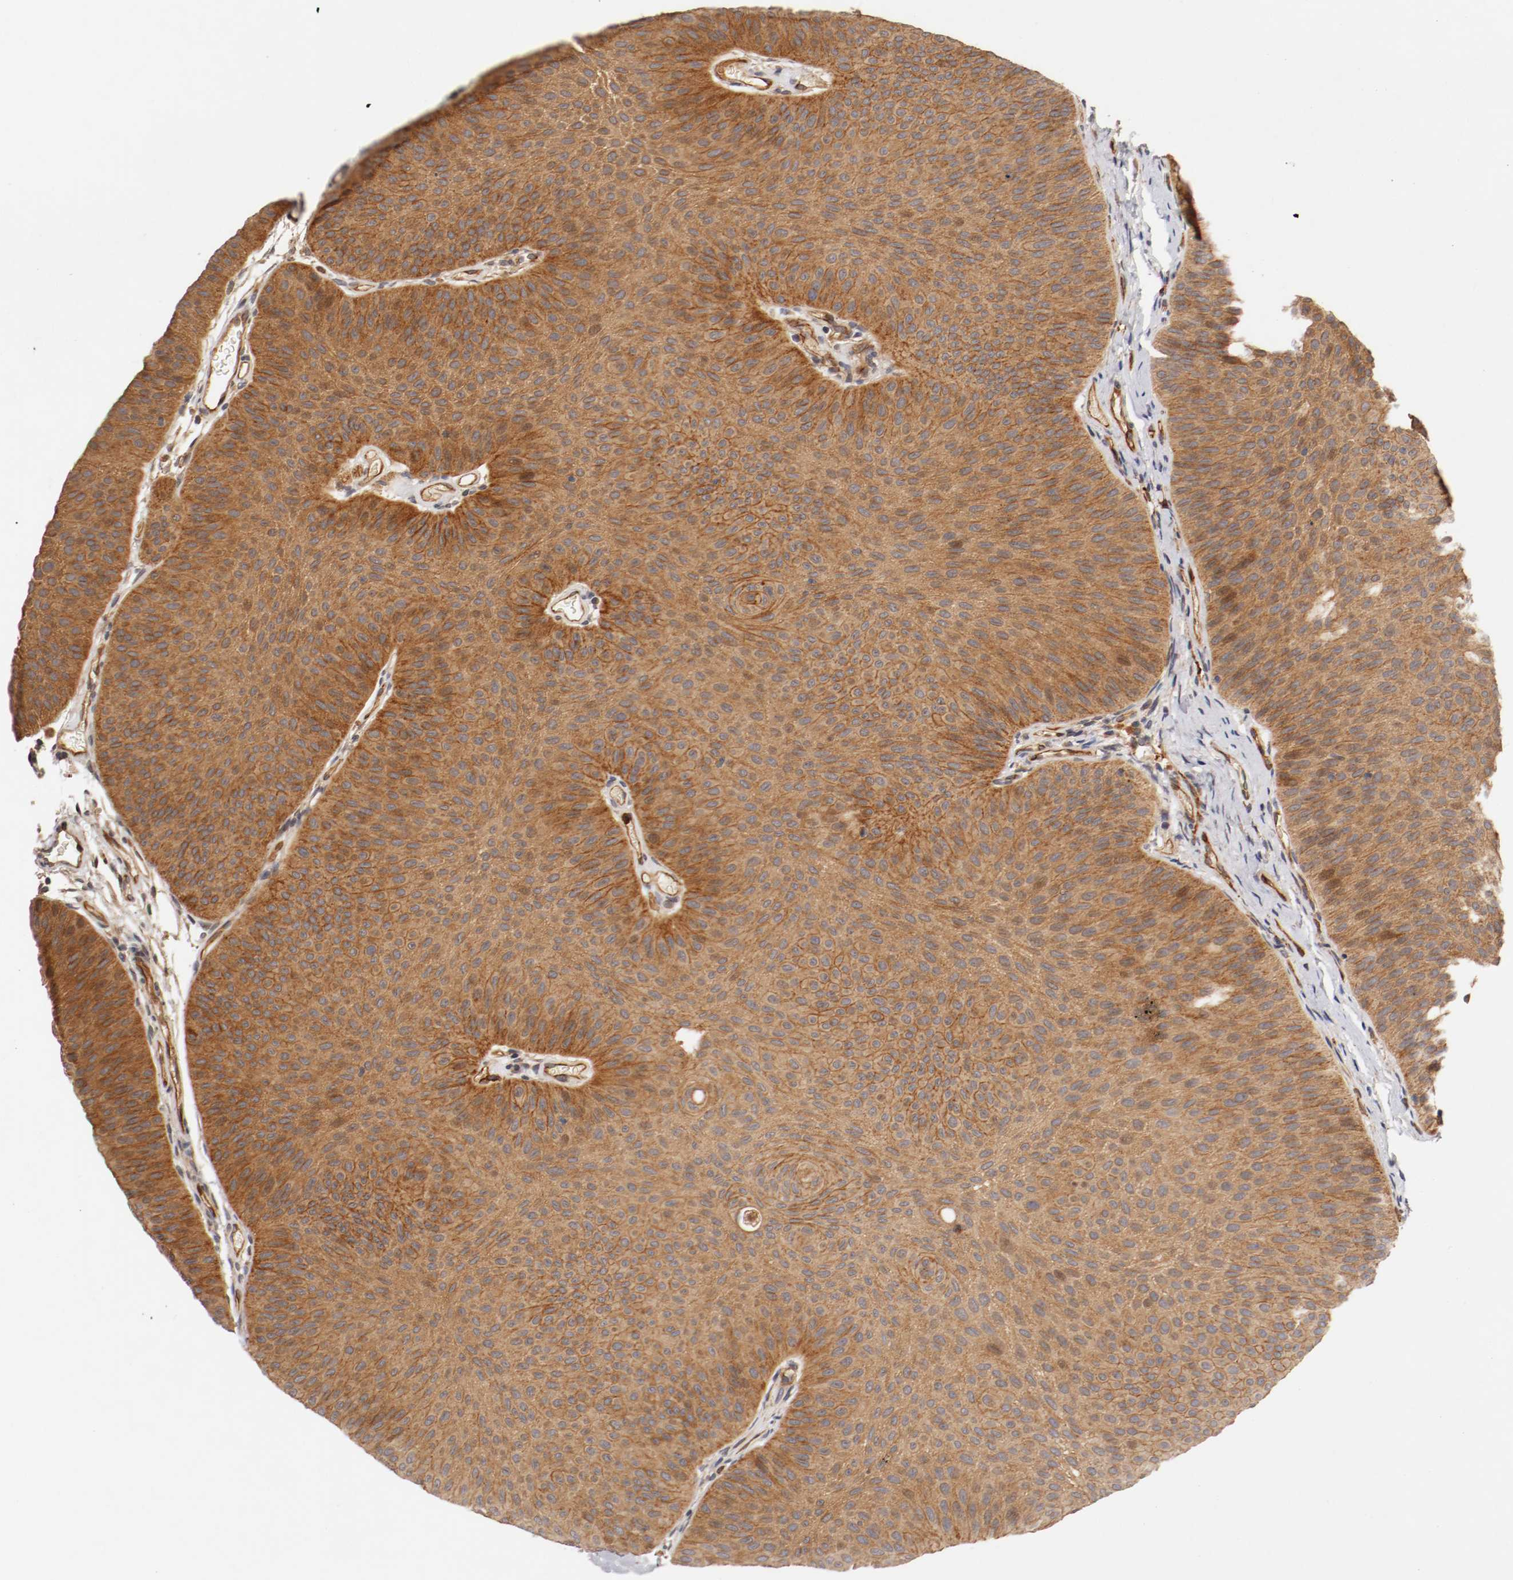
{"staining": {"intensity": "moderate", "quantity": ">75%", "location": "cytoplasmic/membranous"}, "tissue": "urothelial cancer", "cell_type": "Tumor cells", "image_type": "cancer", "snomed": [{"axis": "morphology", "description": "Urothelial carcinoma, Low grade"}, {"axis": "topography", "description": "Urinary bladder"}], "caption": "Tumor cells show moderate cytoplasmic/membranous staining in approximately >75% of cells in low-grade urothelial carcinoma.", "gene": "TYK2", "patient": {"sex": "female", "age": 60}}